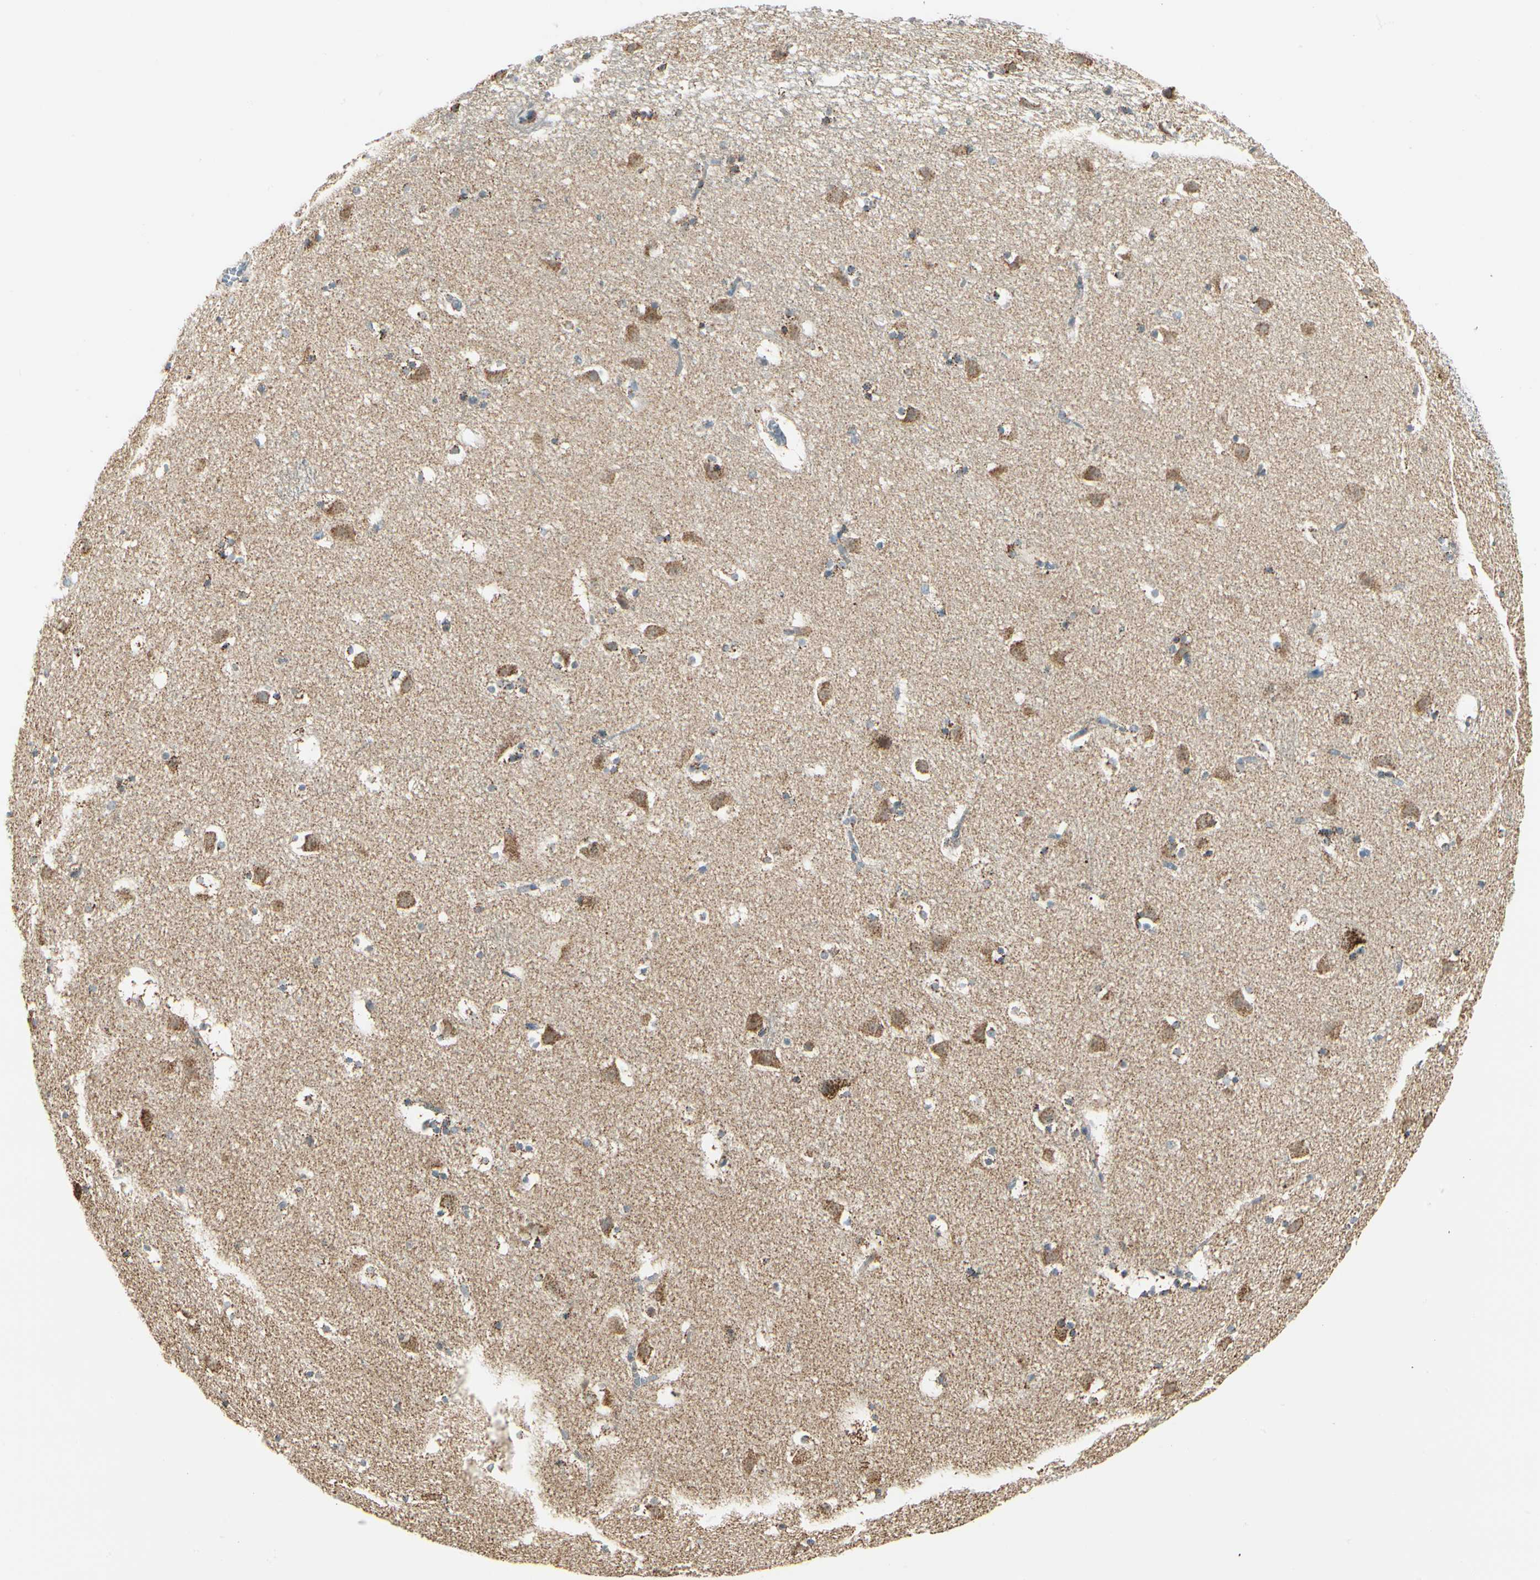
{"staining": {"intensity": "weak", "quantity": "25%-75%", "location": "cytoplasmic/membranous"}, "tissue": "caudate", "cell_type": "Glial cells", "image_type": "normal", "snomed": [{"axis": "morphology", "description": "Normal tissue, NOS"}, {"axis": "topography", "description": "Lateral ventricle wall"}], "caption": "The histopathology image reveals immunohistochemical staining of benign caudate. There is weak cytoplasmic/membranous expression is identified in about 25%-75% of glial cells.", "gene": "ANKS6", "patient": {"sex": "male", "age": 45}}